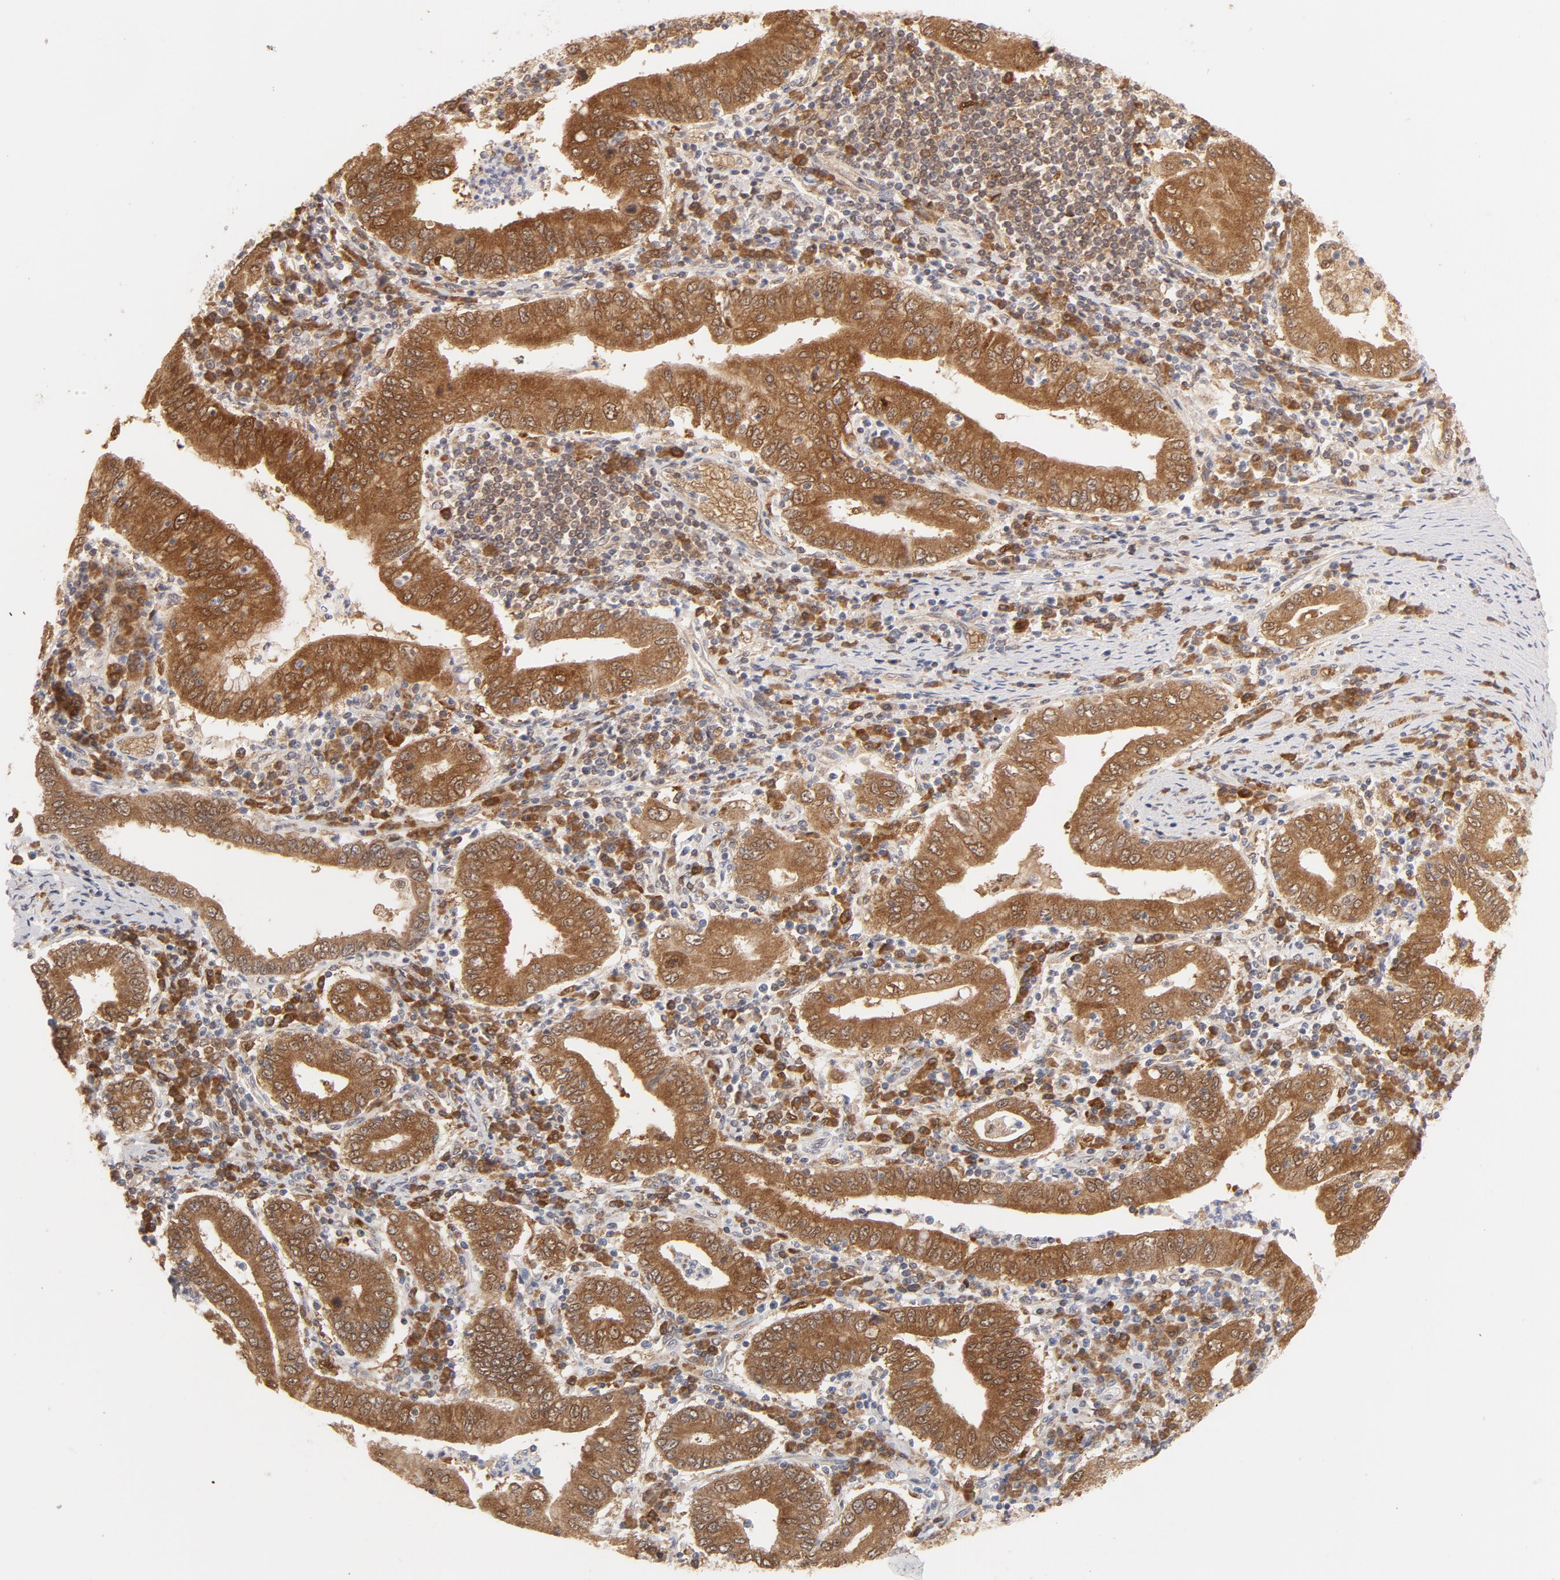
{"staining": {"intensity": "moderate", "quantity": ">75%", "location": "cytoplasmic/membranous,nuclear"}, "tissue": "stomach cancer", "cell_type": "Tumor cells", "image_type": "cancer", "snomed": [{"axis": "morphology", "description": "Normal tissue, NOS"}, {"axis": "morphology", "description": "Adenocarcinoma, NOS"}, {"axis": "topography", "description": "Esophagus"}, {"axis": "topography", "description": "Stomach, upper"}, {"axis": "topography", "description": "Peripheral nerve tissue"}], "caption": "IHC (DAB) staining of human adenocarcinoma (stomach) reveals moderate cytoplasmic/membranous and nuclear protein staining in approximately >75% of tumor cells.", "gene": "PRDX1", "patient": {"sex": "male", "age": 62}}